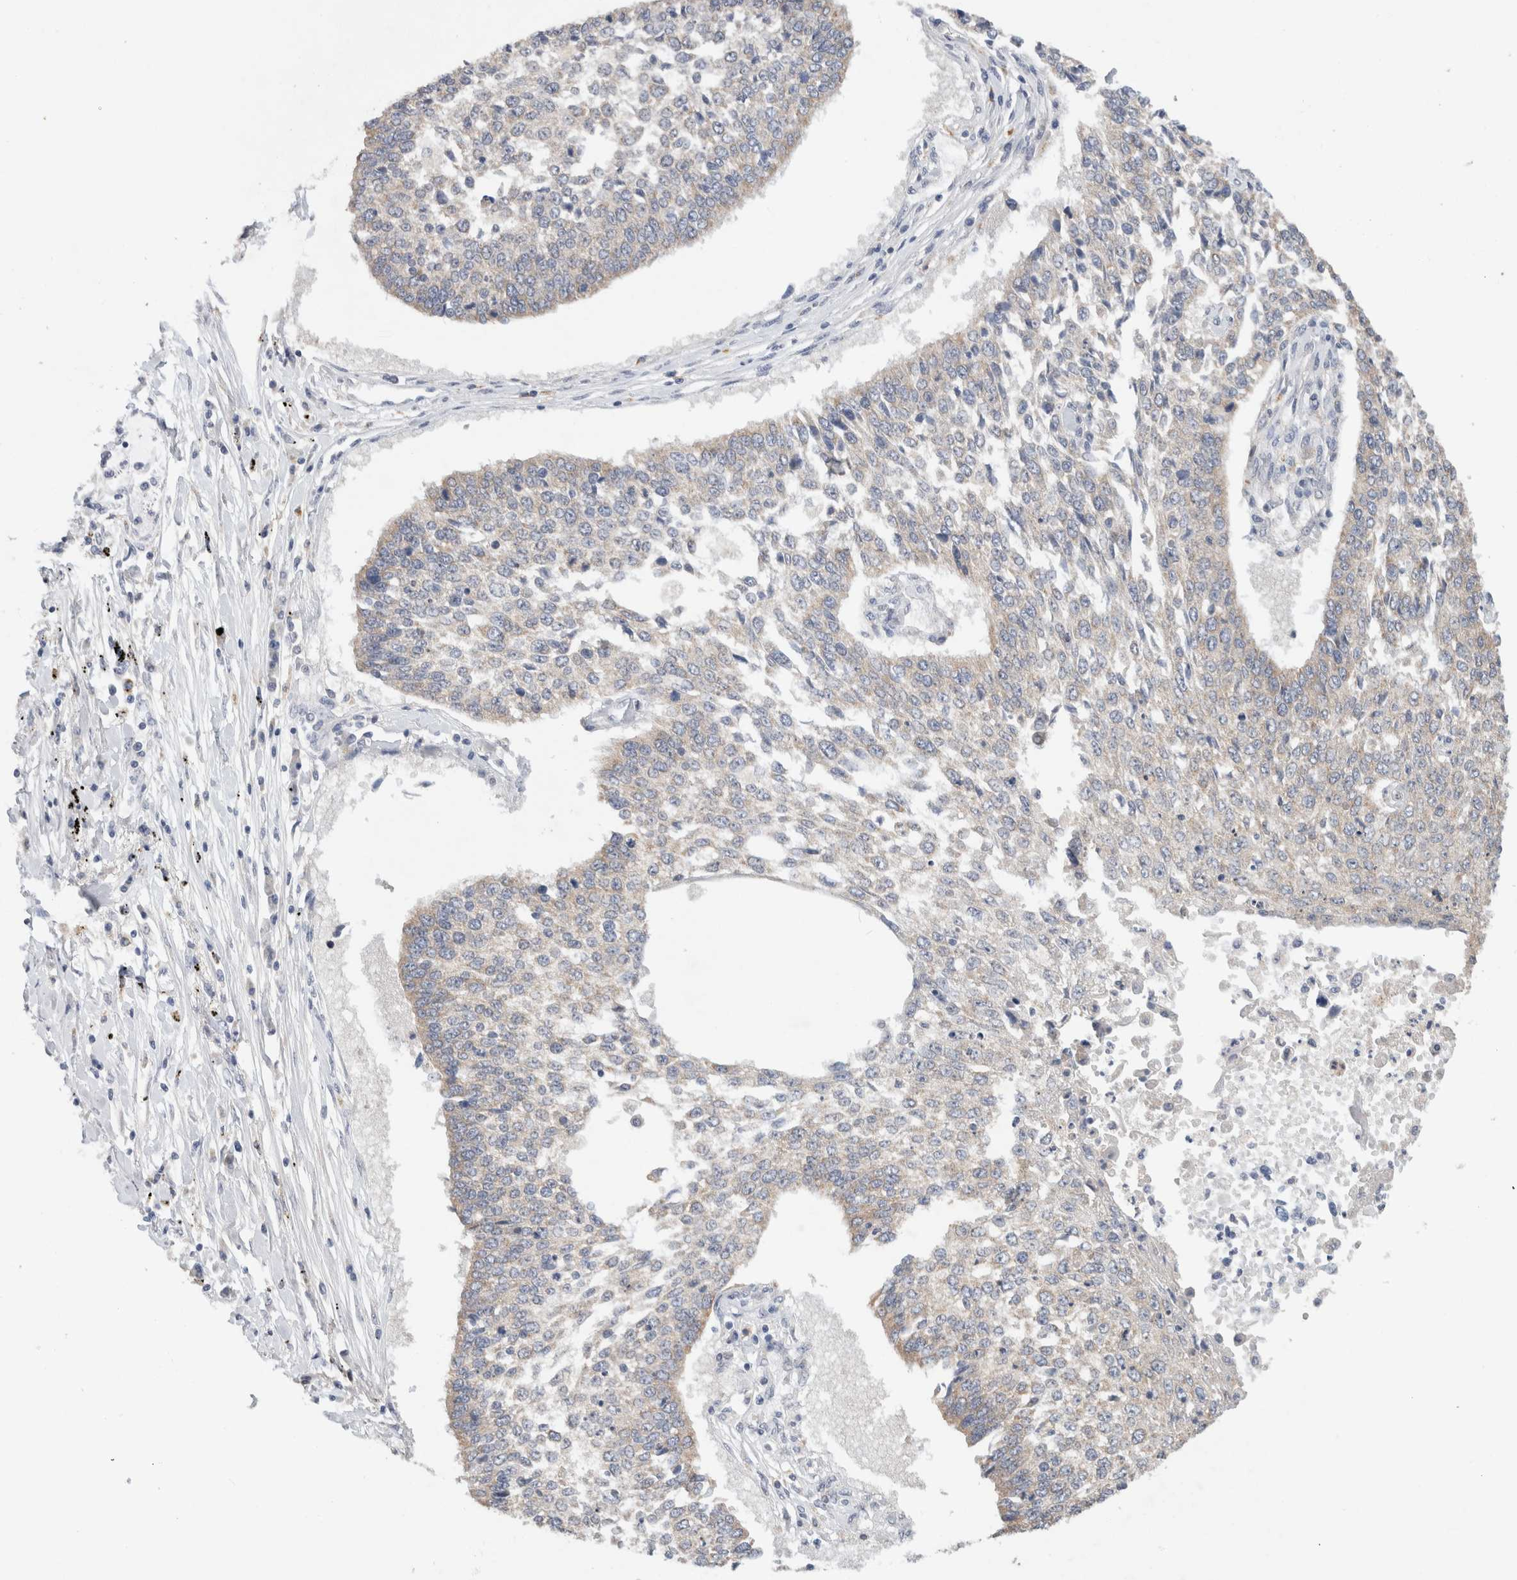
{"staining": {"intensity": "weak", "quantity": ">75%", "location": "cytoplasmic/membranous"}, "tissue": "lung cancer", "cell_type": "Tumor cells", "image_type": "cancer", "snomed": [{"axis": "morphology", "description": "Normal tissue, NOS"}, {"axis": "morphology", "description": "Squamous cell carcinoma, NOS"}, {"axis": "topography", "description": "Cartilage tissue"}, {"axis": "topography", "description": "Bronchus"}, {"axis": "topography", "description": "Lung"}, {"axis": "topography", "description": "Peripheral nerve tissue"}], "caption": "IHC image of neoplastic tissue: human squamous cell carcinoma (lung) stained using immunohistochemistry (IHC) displays low levels of weak protein expression localized specifically in the cytoplasmic/membranous of tumor cells, appearing as a cytoplasmic/membranous brown color.", "gene": "RAB14", "patient": {"sex": "female", "age": 49}}